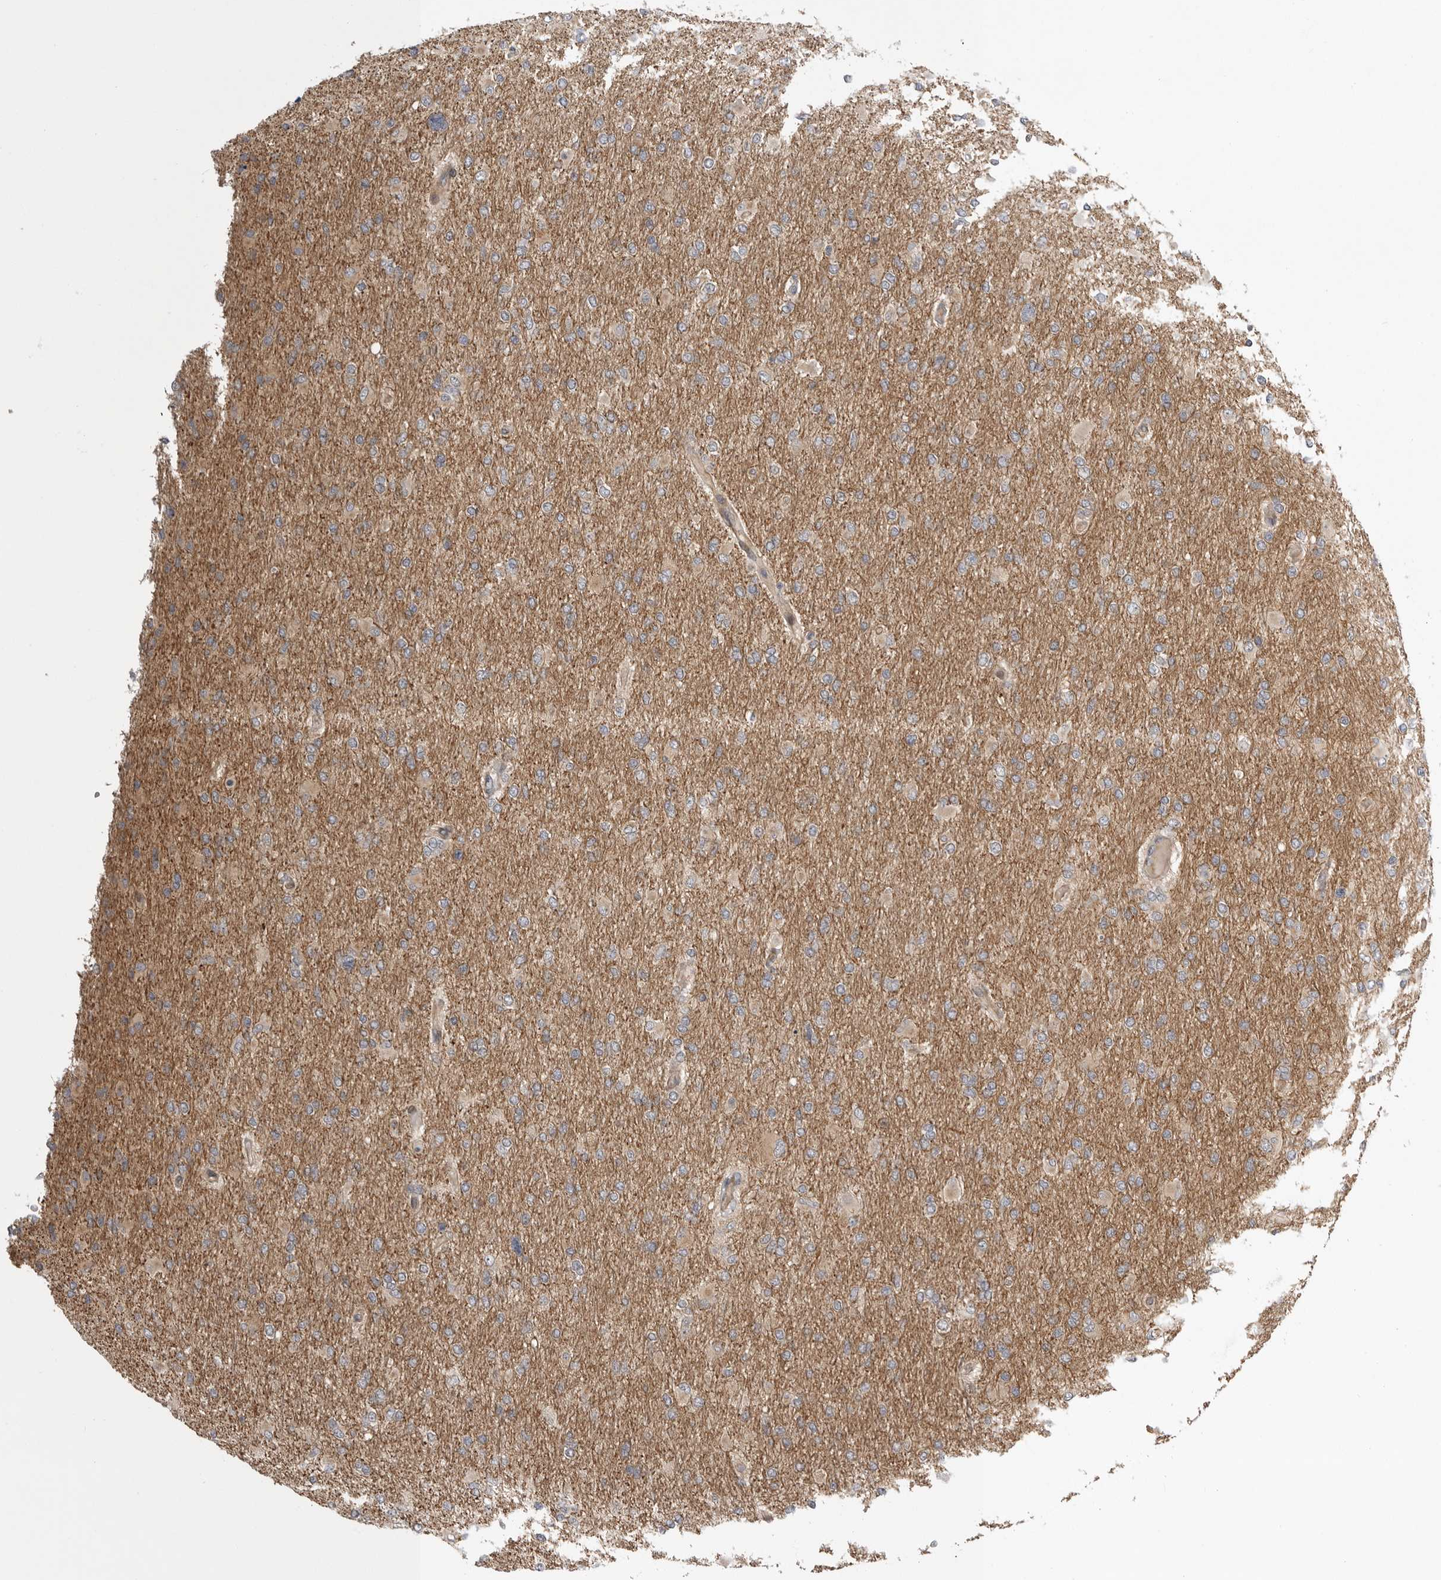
{"staining": {"intensity": "weak", "quantity": "25%-75%", "location": "cytoplasmic/membranous"}, "tissue": "glioma", "cell_type": "Tumor cells", "image_type": "cancer", "snomed": [{"axis": "morphology", "description": "Glioma, malignant, High grade"}, {"axis": "topography", "description": "Cerebral cortex"}], "caption": "Malignant glioma (high-grade) was stained to show a protein in brown. There is low levels of weak cytoplasmic/membranous expression in approximately 25%-75% of tumor cells. (IHC, brightfield microscopy, high magnification).", "gene": "CUEDC1", "patient": {"sex": "female", "age": 36}}